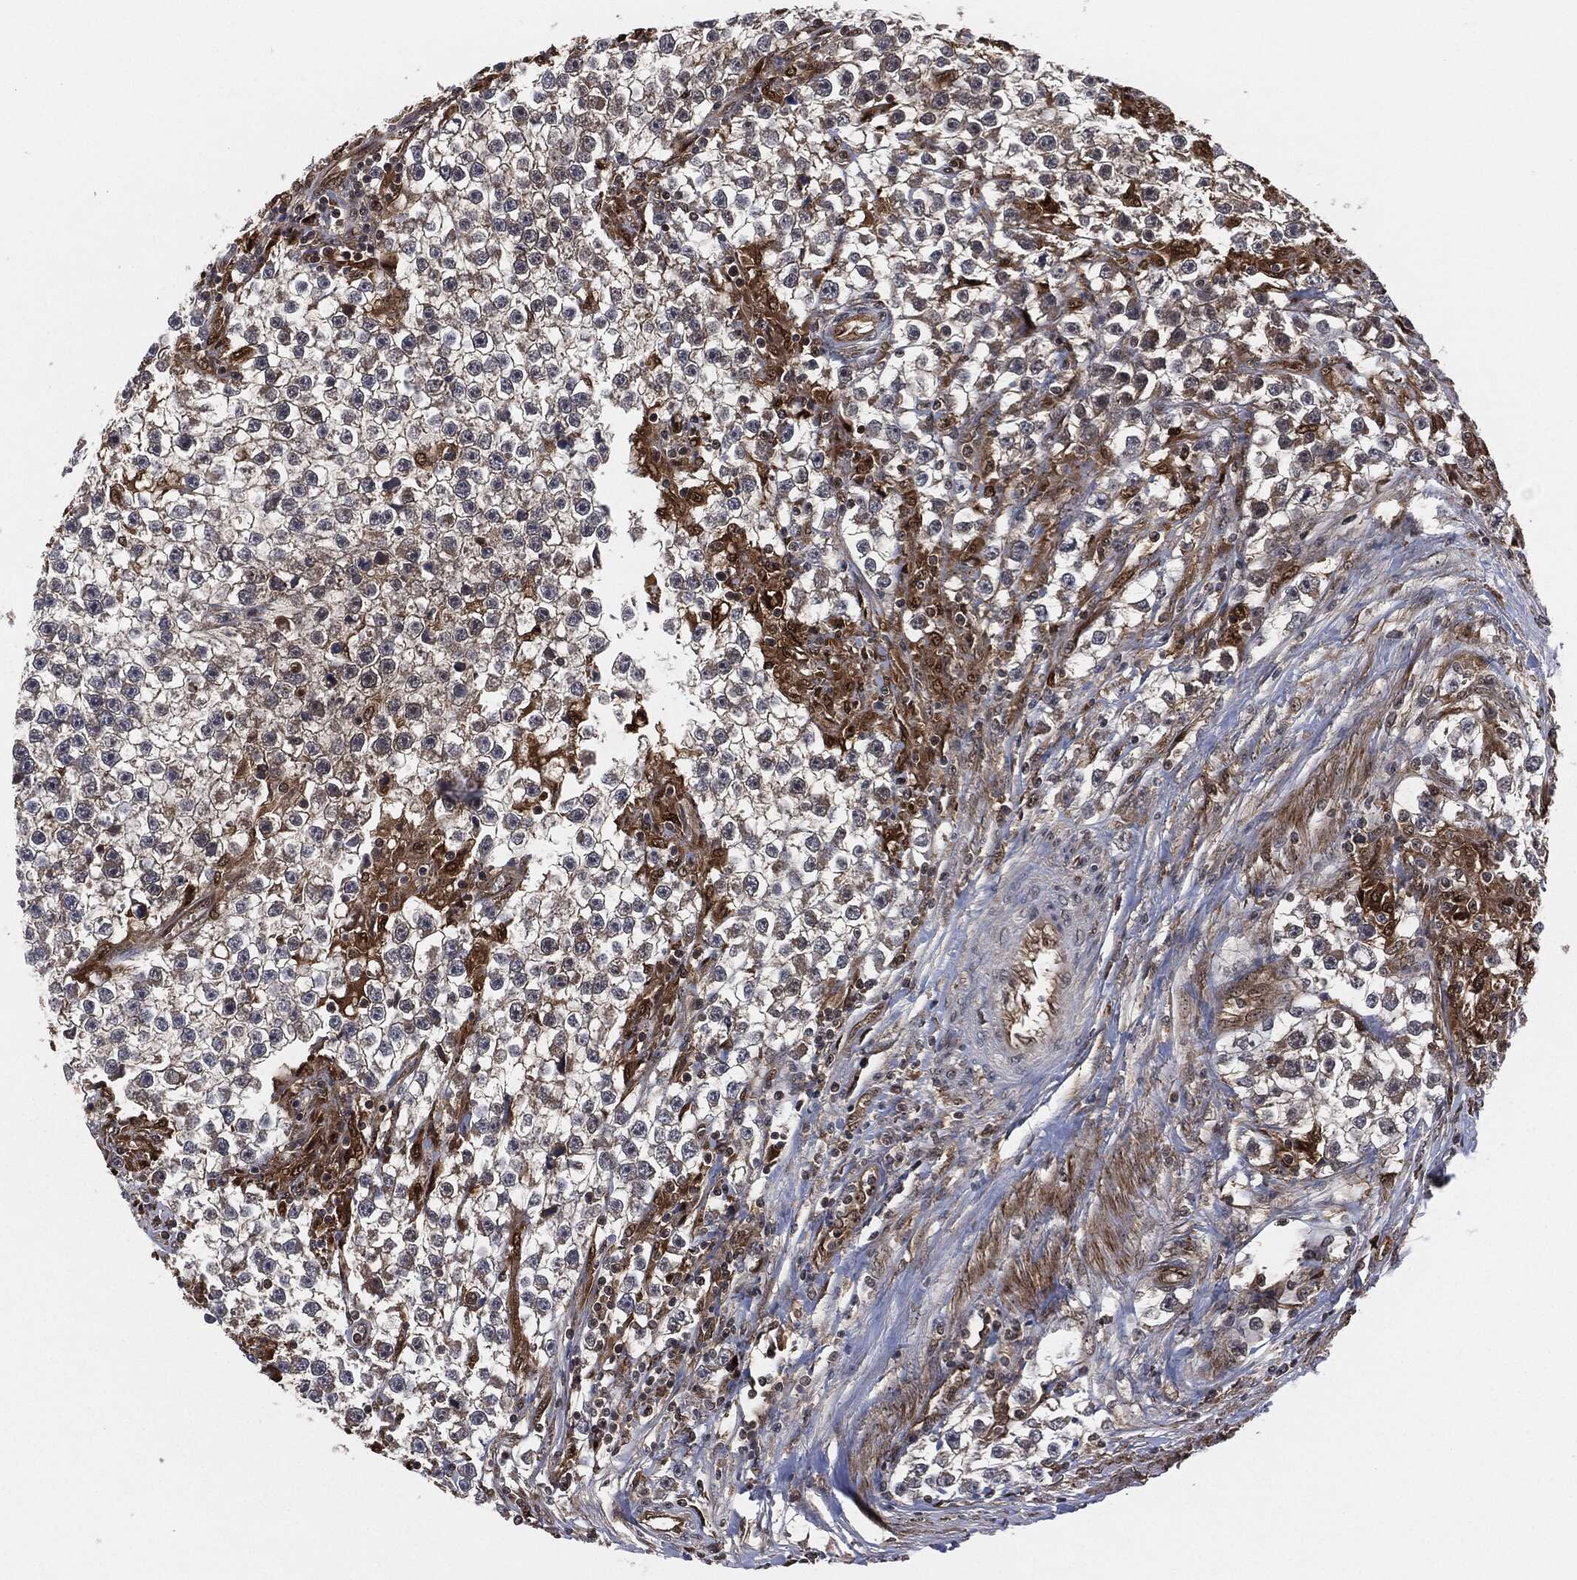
{"staining": {"intensity": "negative", "quantity": "none", "location": "none"}, "tissue": "testis cancer", "cell_type": "Tumor cells", "image_type": "cancer", "snomed": [{"axis": "morphology", "description": "Seminoma, NOS"}, {"axis": "topography", "description": "Testis"}], "caption": "This is an IHC micrograph of human testis cancer. There is no staining in tumor cells.", "gene": "CAPRIN2", "patient": {"sex": "male", "age": 59}}